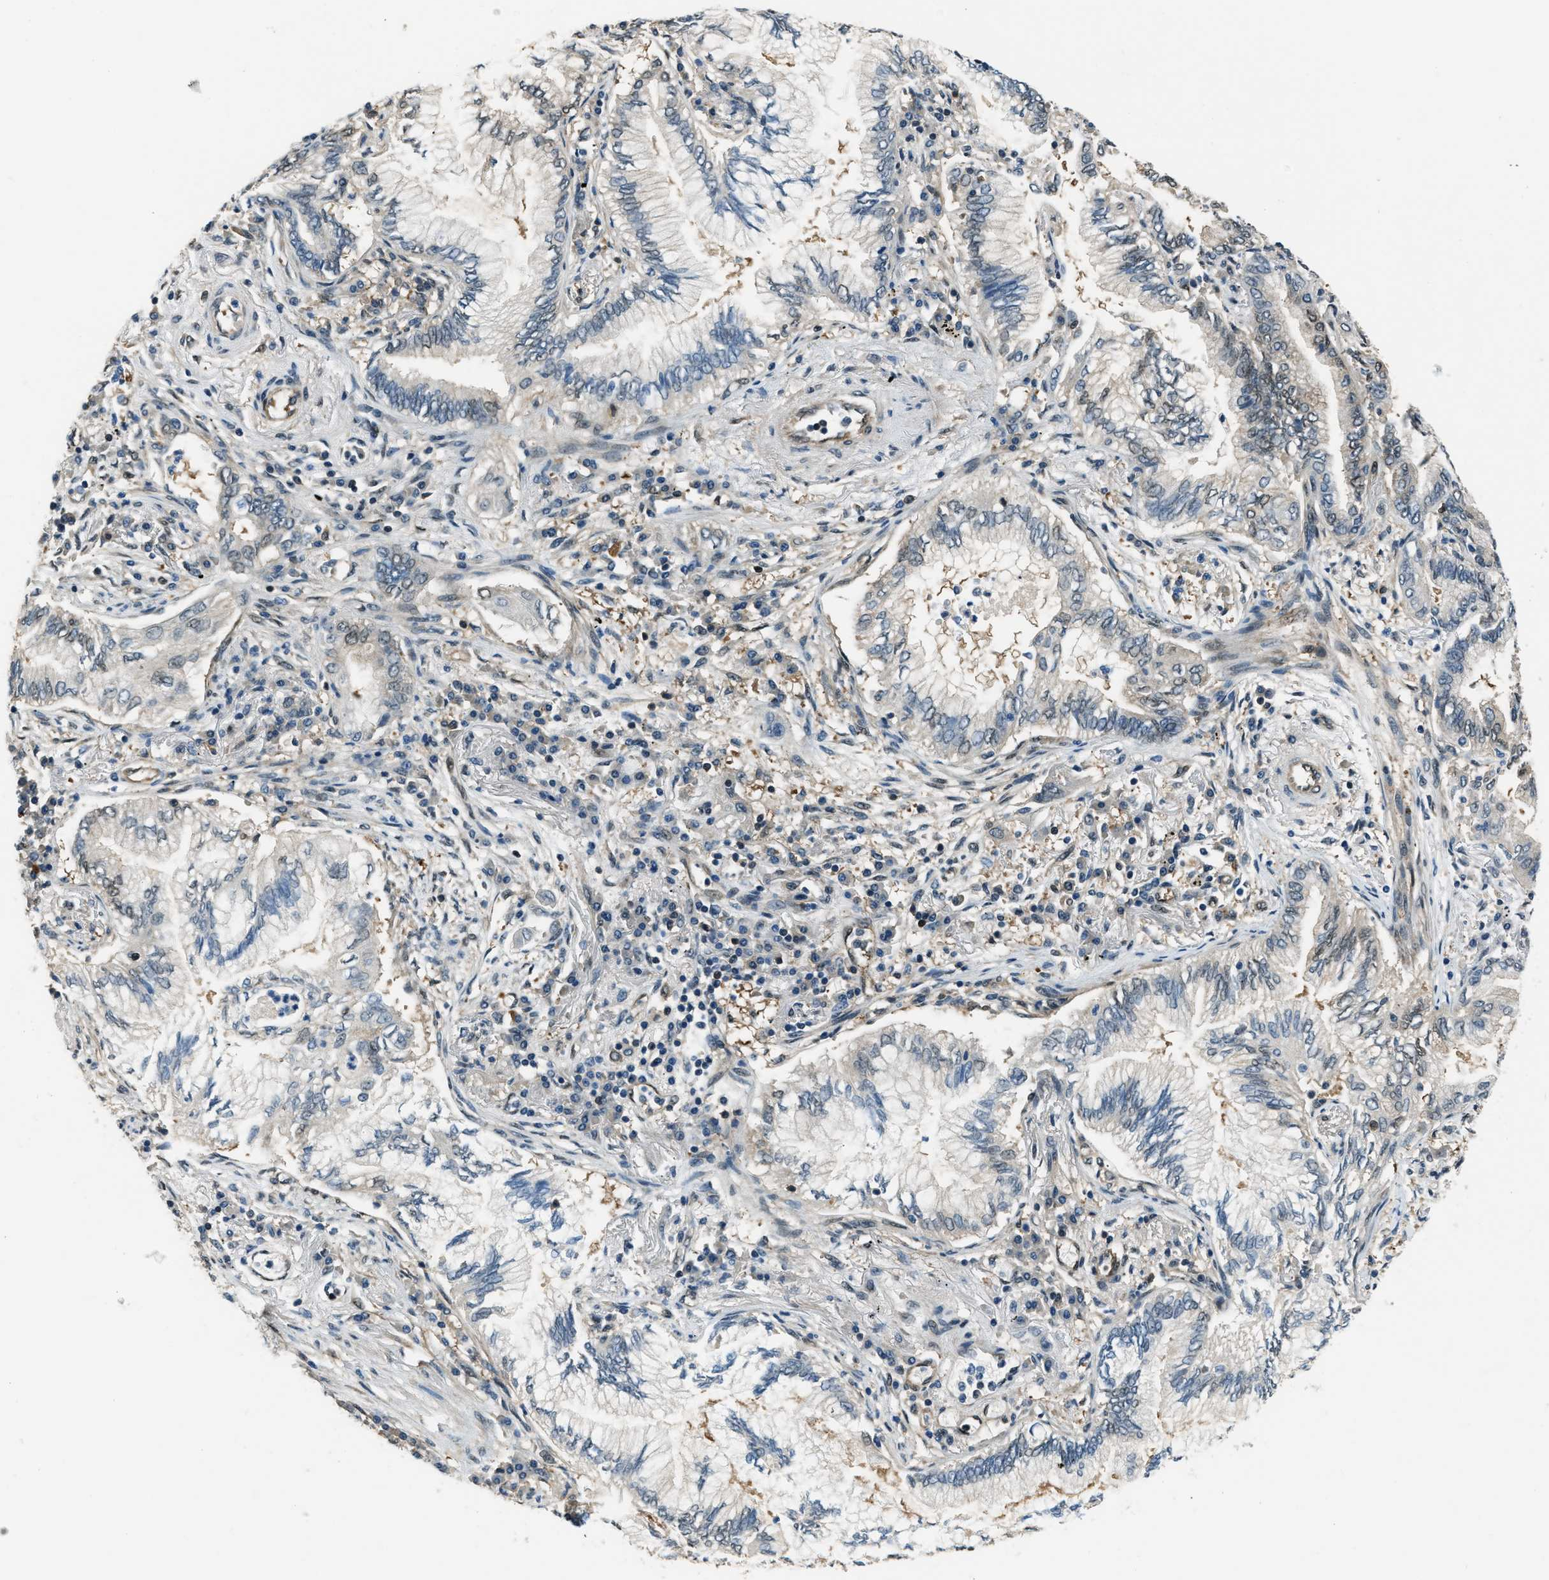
{"staining": {"intensity": "weak", "quantity": "<25%", "location": "cytoplasmic/membranous"}, "tissue": "lung cancer", "cell_type": "Tumor cells", "image_type": "cancer", "snomed": [{"axis": "morphology", "description": "Normal tissue, NOS"}, {"axis": "morphology", "description": "Adenocarcinoma, NOS"}, {"axis": "topography", "description": "Bronchus"}, {"axis": "topography", "description": "Lung"}], "caption": "A histopathology image of human lung adenocarcinoma is negative for staining in tumor cells.", "gene": "NUDCD3", "patient": {"sex": "female", "age": 70}}